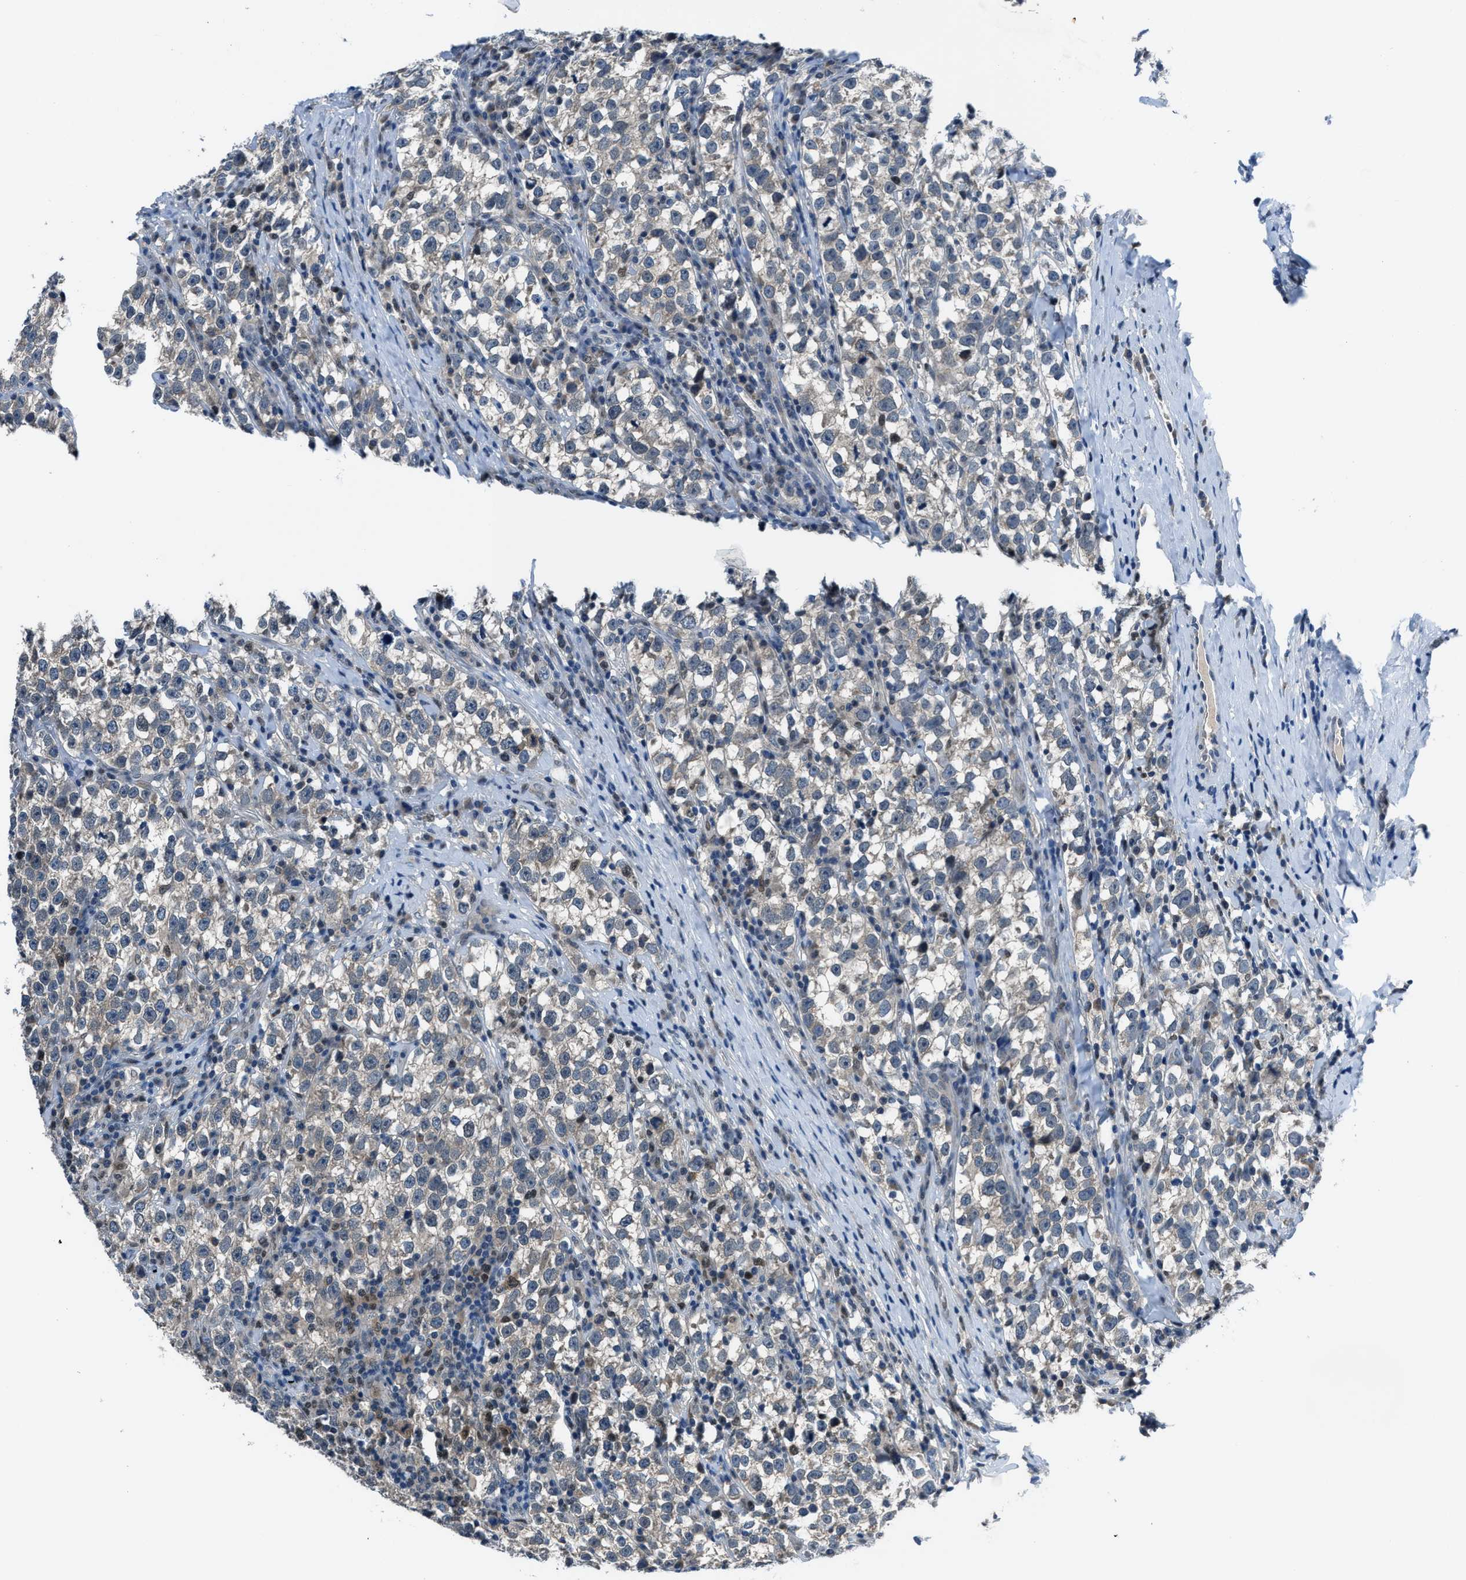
{"staining": {"intensity": "negative", "quantity": "none", "location": "none"}, "tissue": "testis cancer", "cell_type": "Tumor cells", "image_type": "cancer", "snomed": [{"axis": "morphology", "description": "Normal tissue, NOS"}, {"axis": "morphology", "description": "Seminoma, NOS"}, {"axis": "topography", "description": "Testis"}], "caption": "A photomicrograph of human seminoma (testis) is negative for staining in tumor cells. (DAB (3,3'-diaminobenzidine) immunohistochemistry with hematoxylin counter stain).", "gene": "DUSP19", "patient": {"sex": "male", "age": 43}}